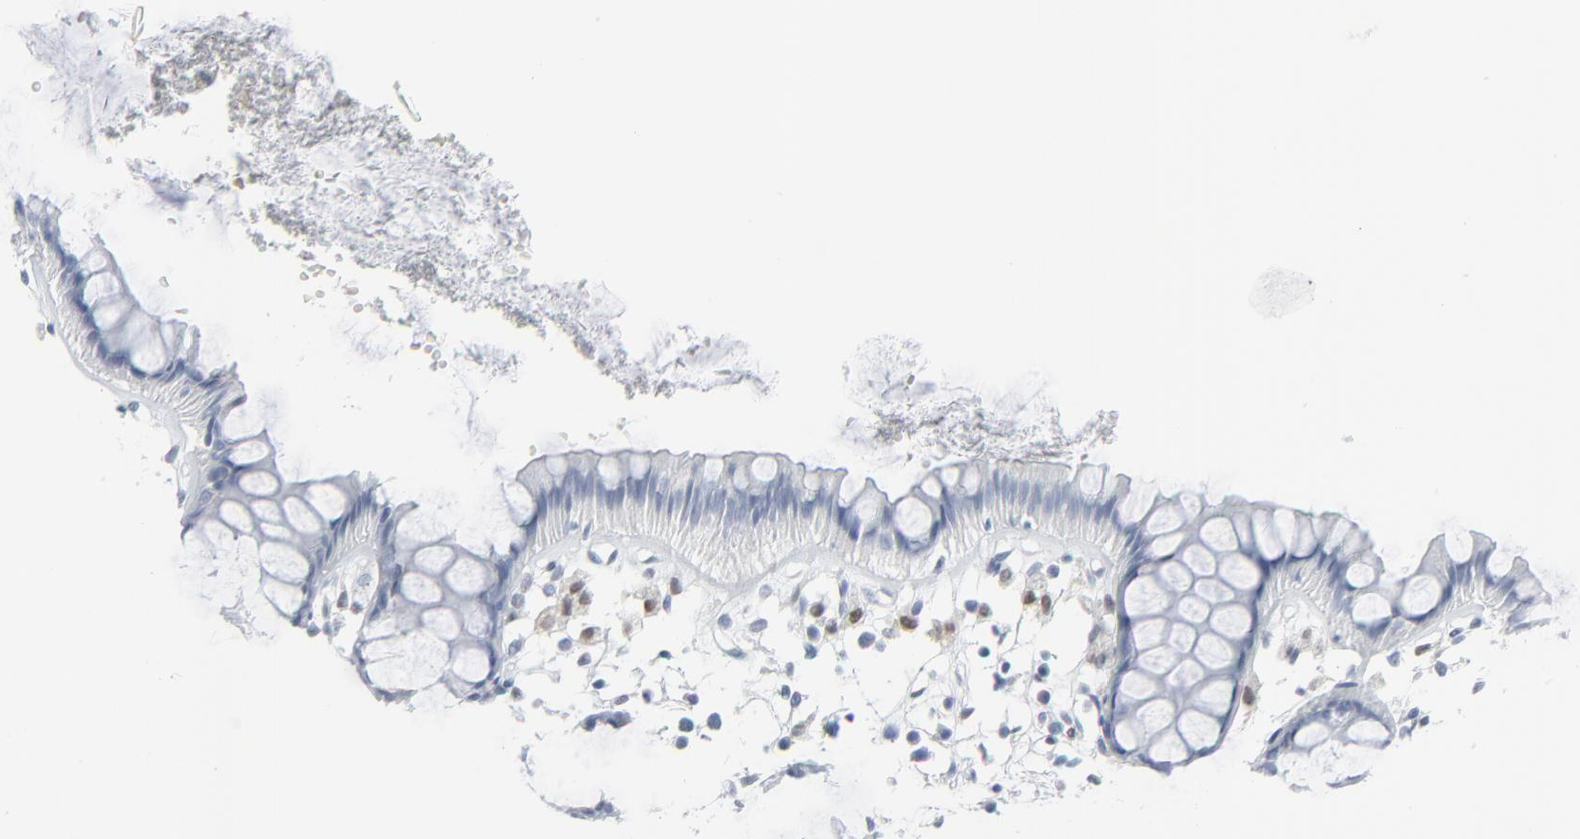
{"staining": {"intensity": "negative", "quantity": "none", "location": "none"}, "tissue": "rectum", "cell_type": "Glandular cells", "image_type": "normal", "snomed": [{"axis": "morphology", "description": "Normal tissue, NOS"}, {"axis": "topography", "description": "Rectum"}], "caption": "This is an immunohistochemistry (IHC) image of unremarkable rectum. There is no staining in glandular cells.", "gene": "MITF", "patient": {"sex": "male", "age": 92}}